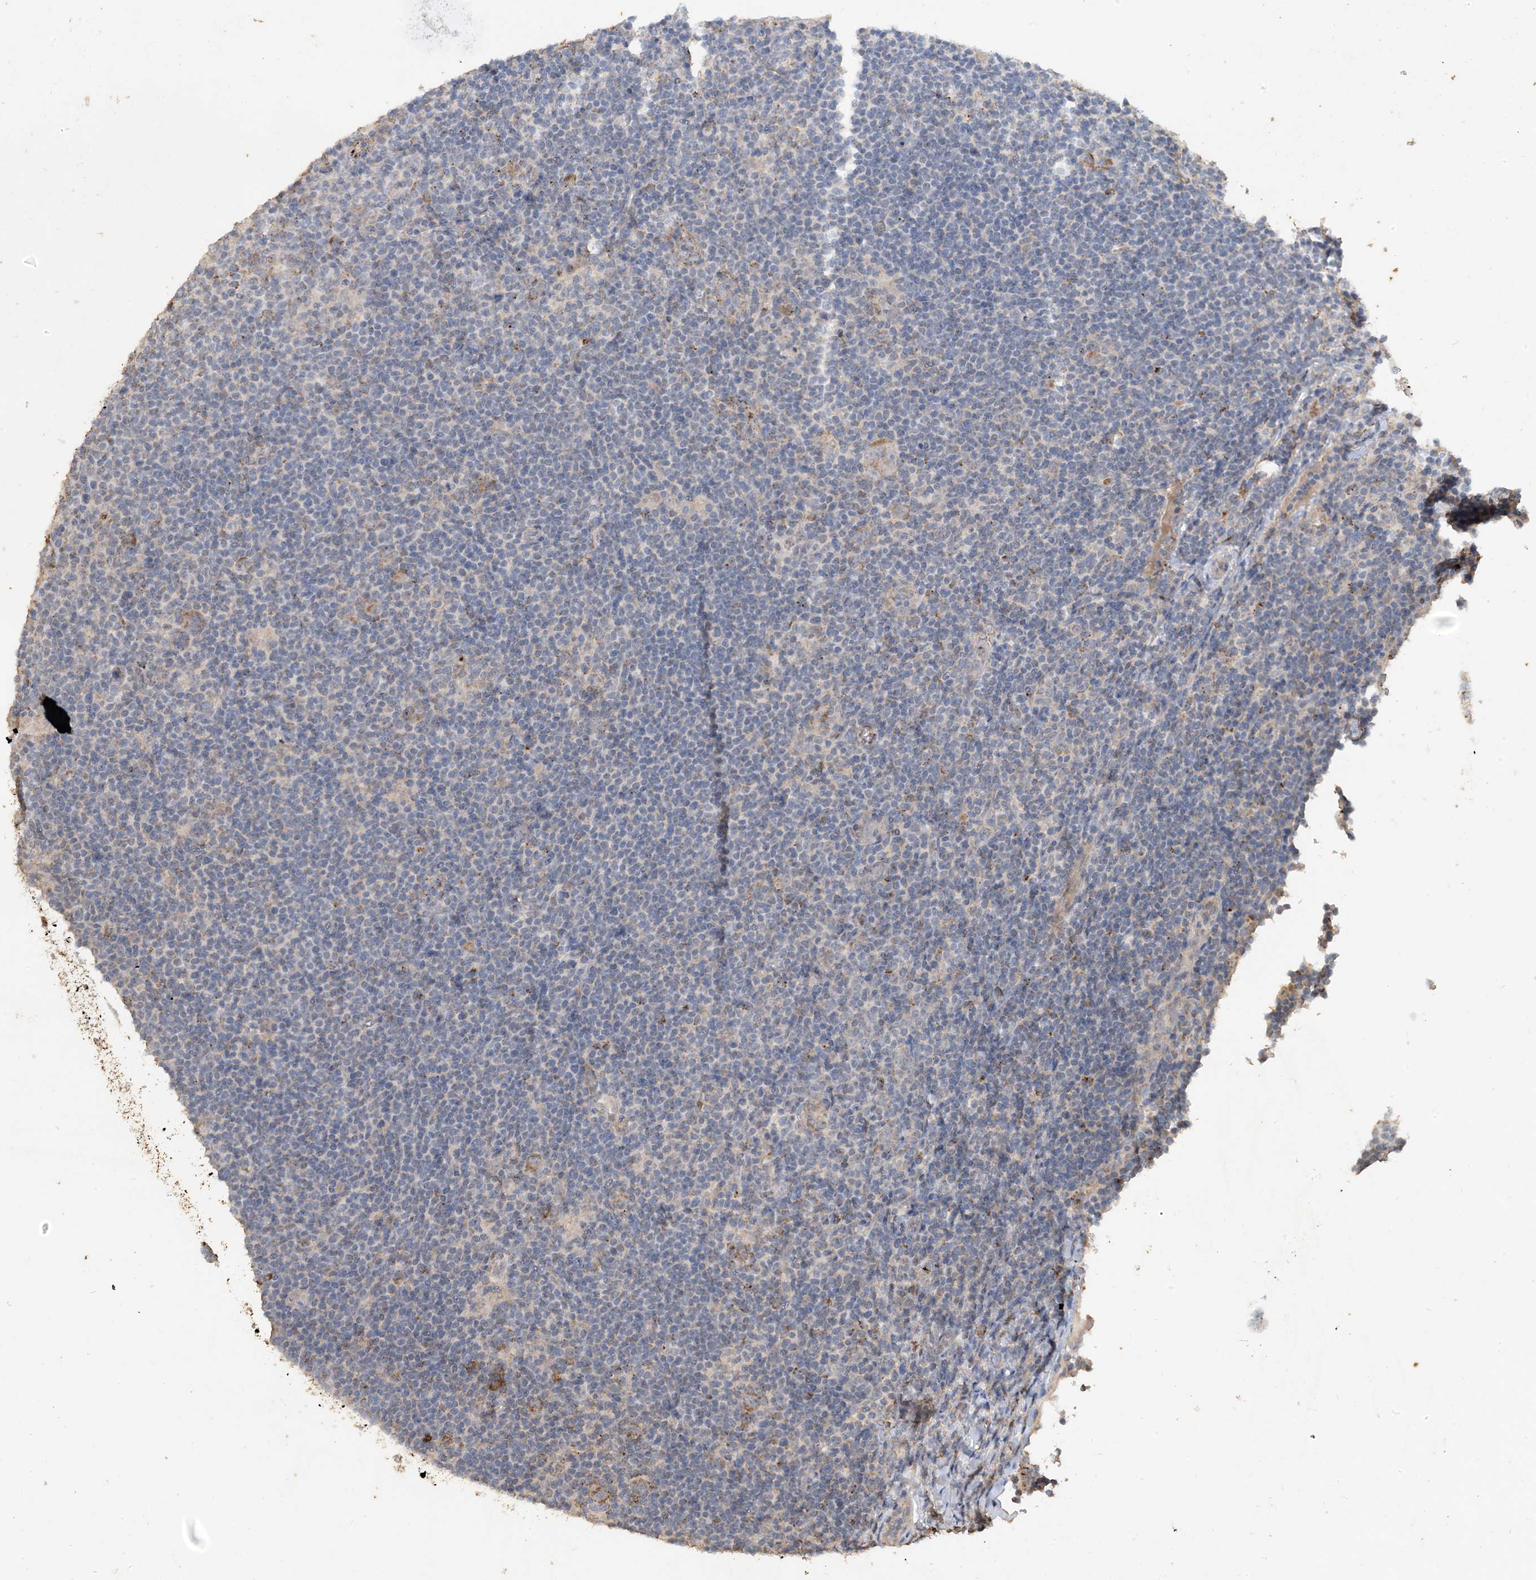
{"staining": {"intensity": "moderate", "quantity": "25%-75%", "location": "cytoplasmic/membranous"}, "tissue": "lymphoma", "cell_type": "Tumor cells", "image_type": "cancer", "snomed": [{"axis": "morphology", "description": "Hodgkin's disease, NOS"}, {"axis": "topography", "description": "Lymph node"}], "caption": "Lymphoma stained for a protein (brown) demonstrates moderate cytoplasmic/membranous positive positivity in about 25%-75% of tumor cells.", "gene": "SFMBT2", "patient": {"sex": "female", "age": 57}}